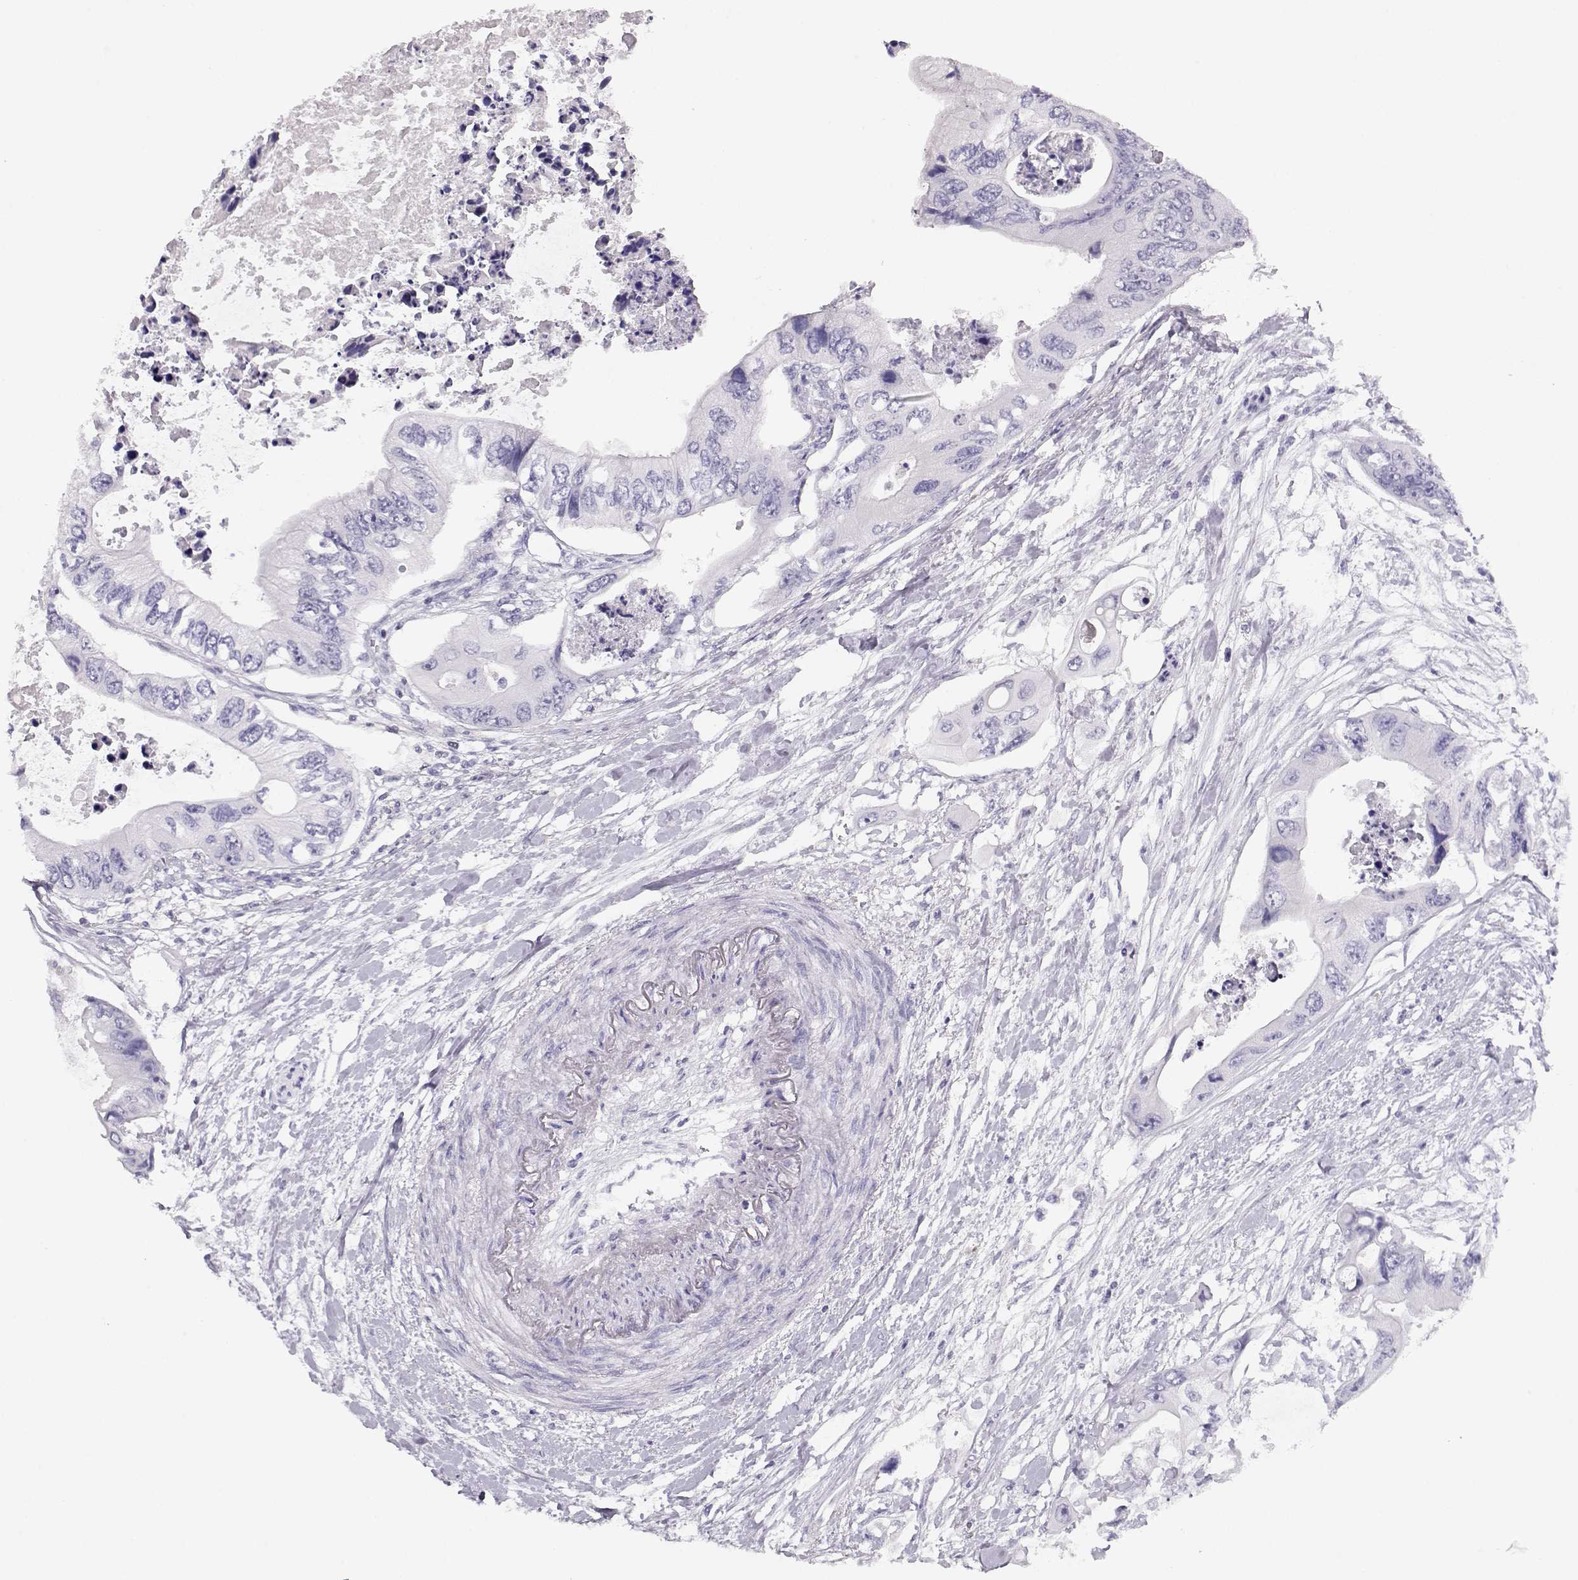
{"staining": {"intensity": "negative", "quantity": "none", "location": "none"}, "tissue": "colorectal cancer", "cell_type": "Tumor cells", "image_type": "cancer", "snomed": [{"axis": "morphology", "description": "Adenocarcinoma, NOS"}, {"axis": "topography", "description": "Rectum"}], "caption": "A micrograph of adenocarcinoma (colorectal) stained for a protein displays no brown staining in tumor cells. The staining was performed using DAB (3,3'-diaminobenzidine) to visualize the protein expression in brown, while the nuclei were stained in blue with hematoxylin (Magnification: 20x).", "gene": "MAGEC1", "patient": {"sex": "male", "age": 63}}